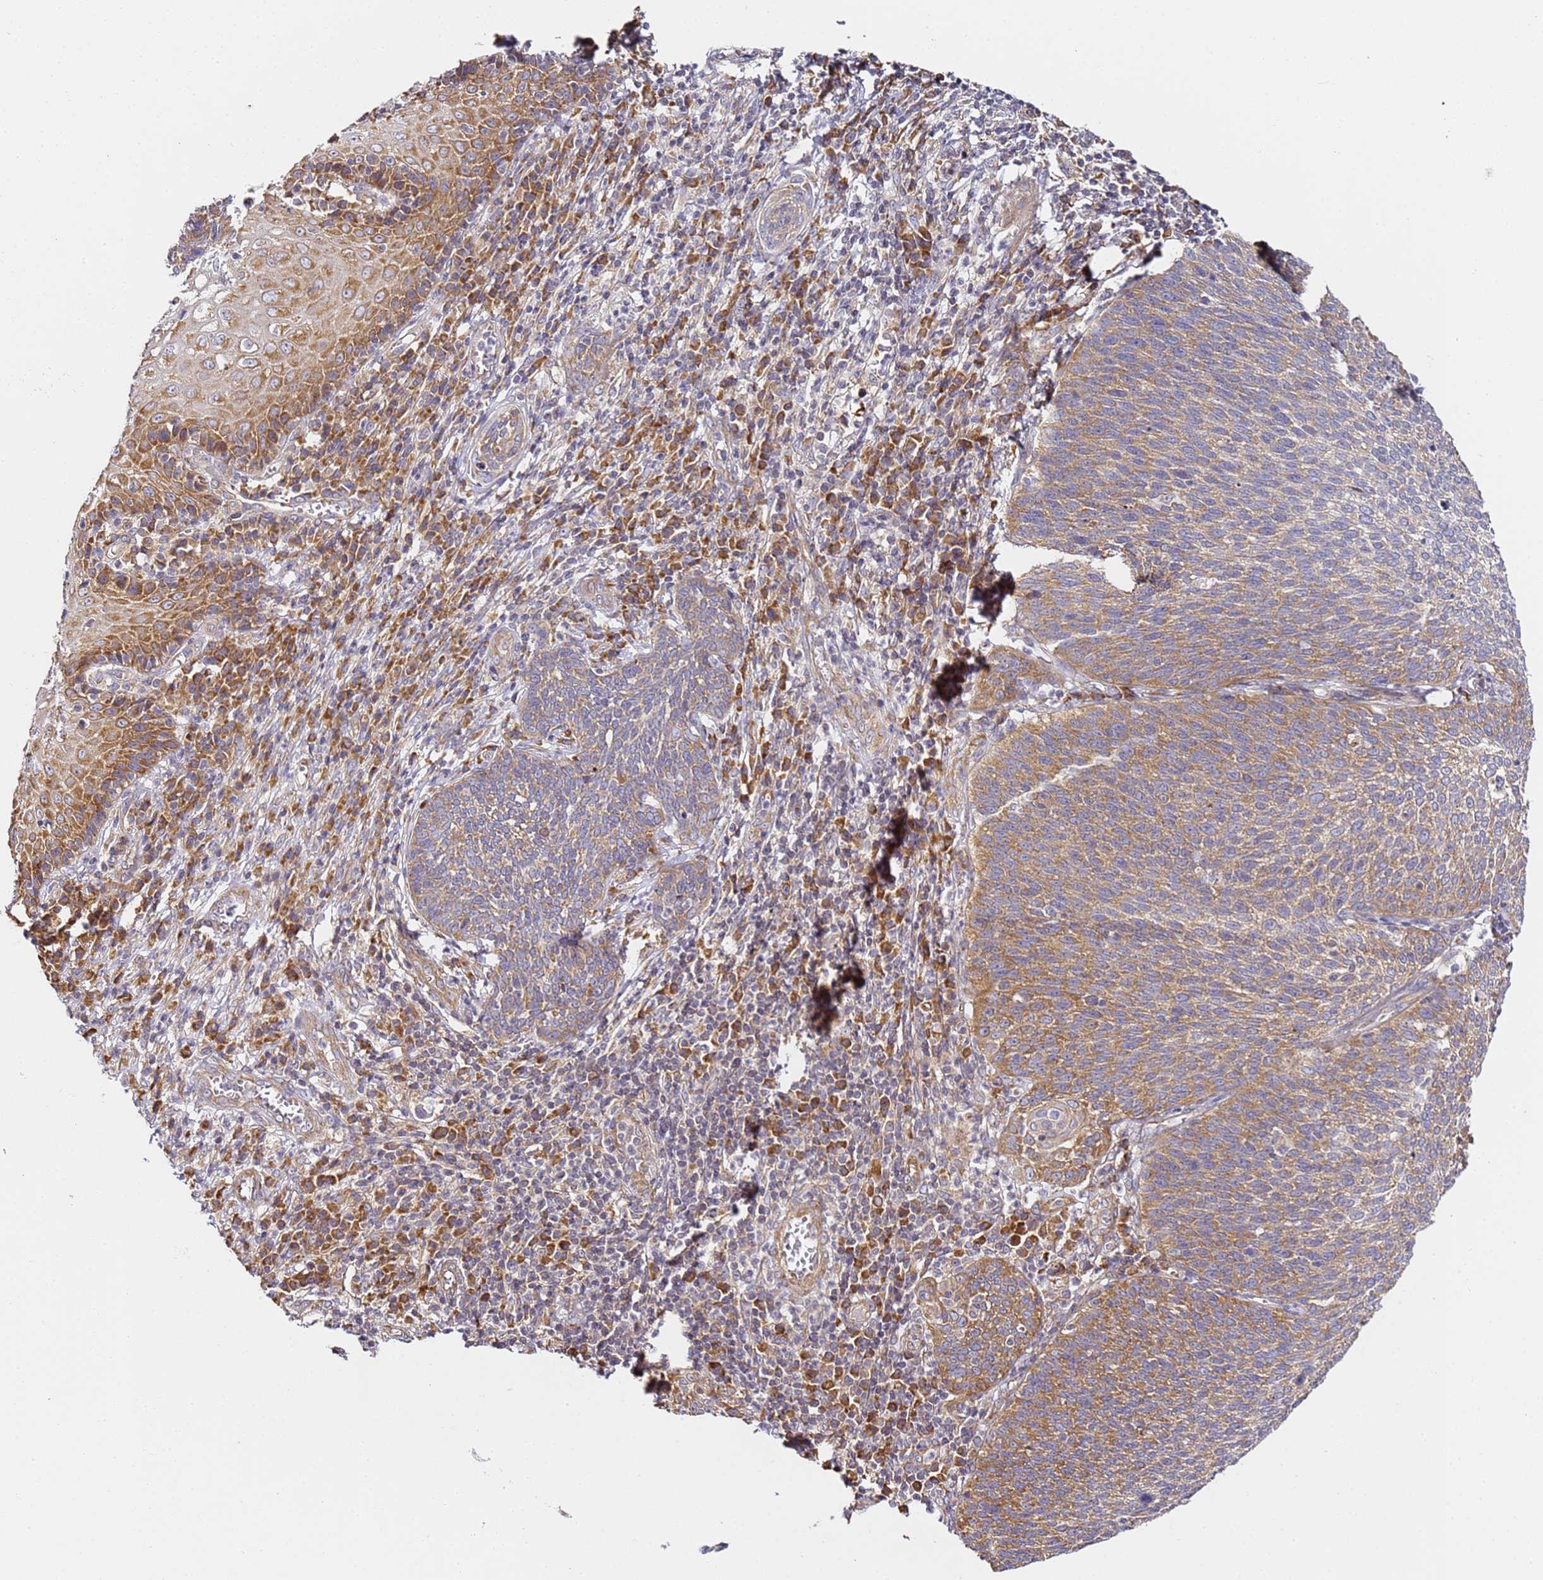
{"staining": {"intensity": "moderate", "quantity": ">75%", "location": "cytoplasmic/membranous"}, "tissue": "cervical cancer", "cell_type": "Tumor cells", "image_type": "cancer", "snomed": [{"axis": "morphology", "description": "Squamous cell carcinoma, NOS"}, {"axis": "topography", "description": "Cervix"}], "caption": "Tumor cells exhibit medium levels of moderate cytoplasmic/membranous expression in about >75% of cells in human cervical cancer. Nuclei are stained in blue.", "gene": "RPL13A", "patient": {"sex": "female", "age": 34}}